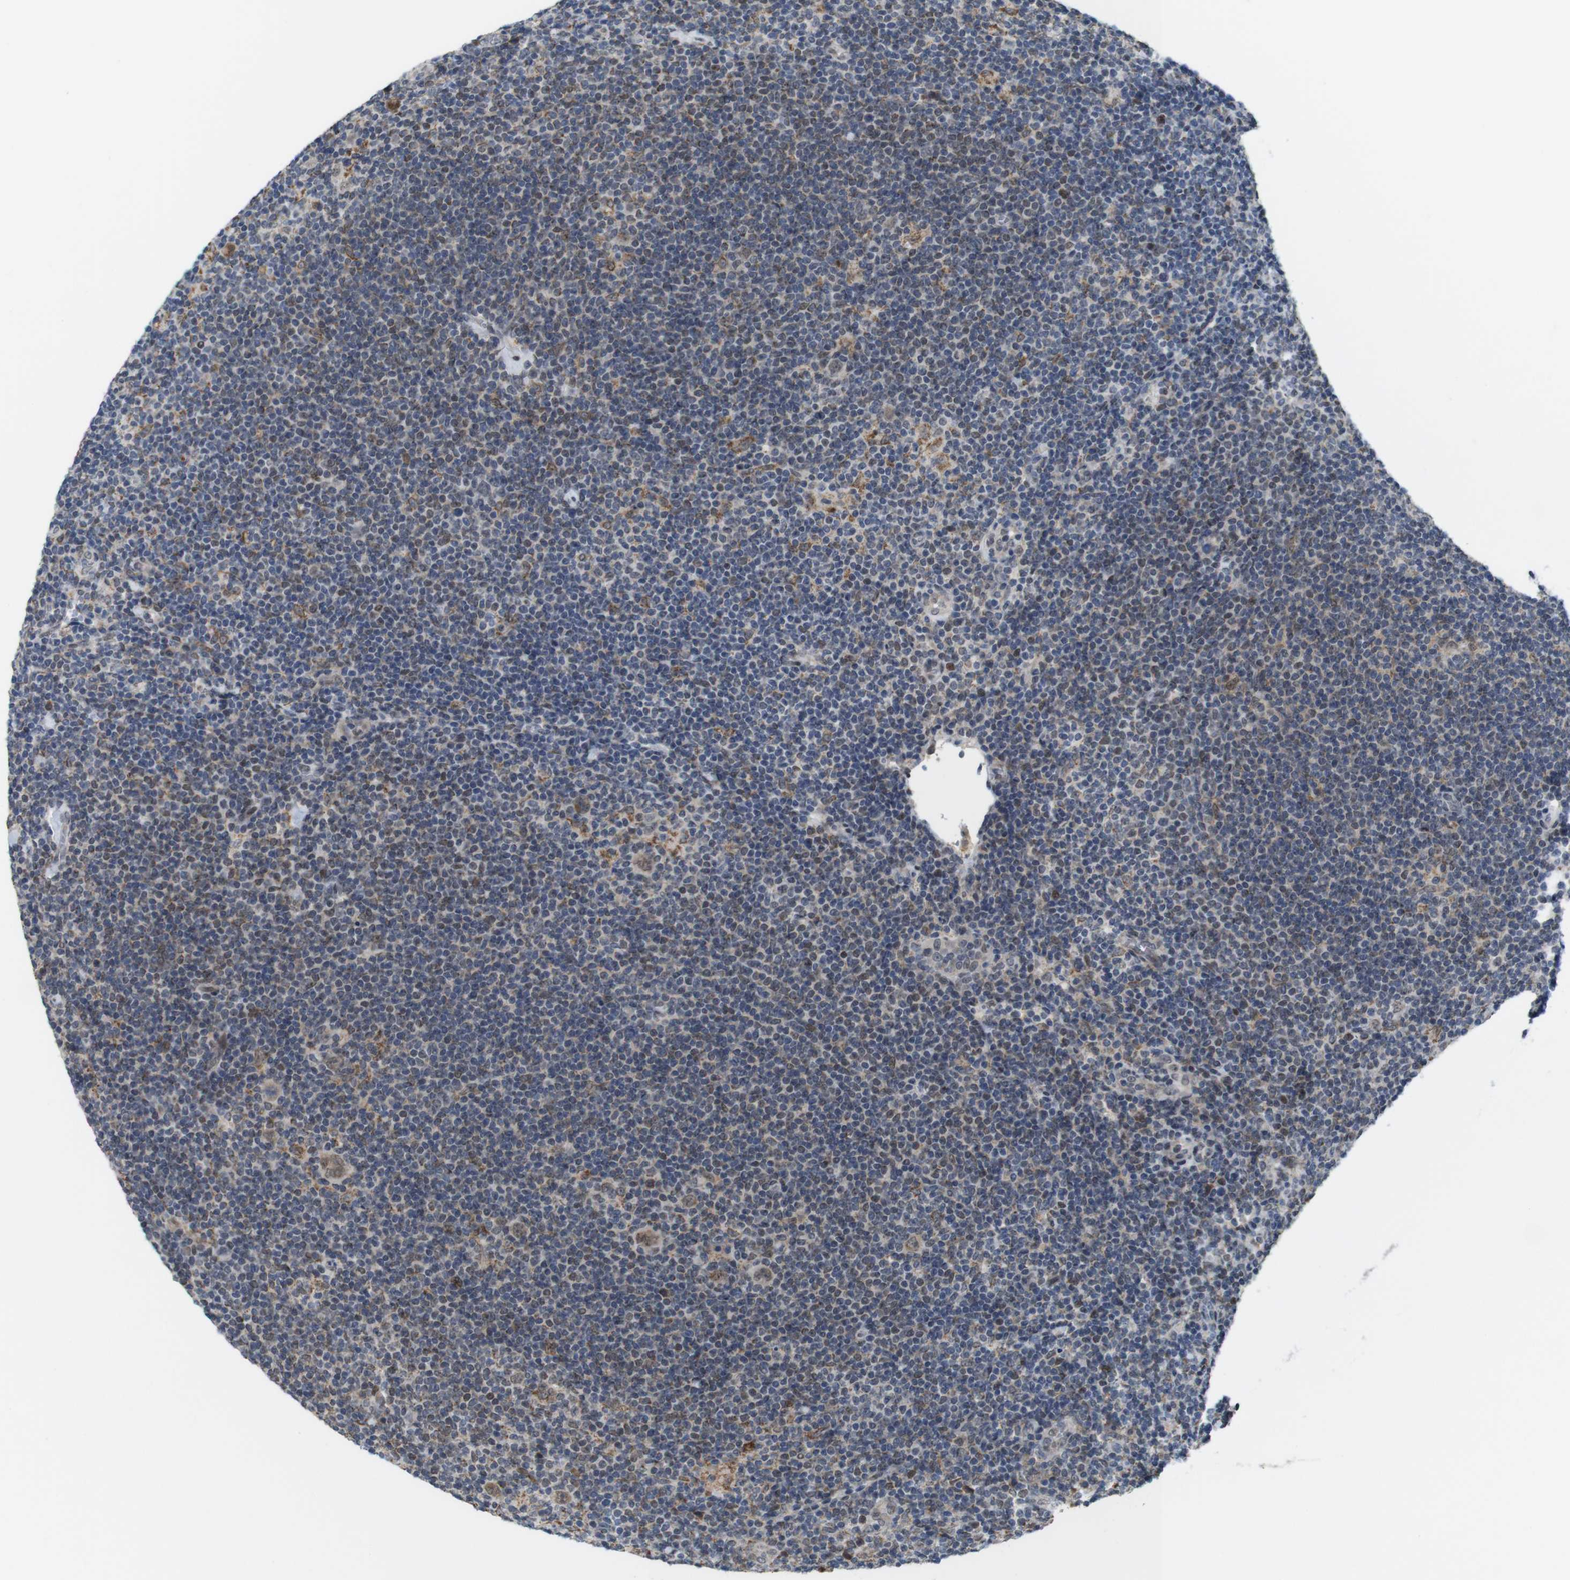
{"staining": {"intensity": "moderate", "quantity": ">75%", "location": "cytoplasmic/membranous,nuclear"}, "tissue": "lymphoma", "cell_type": "Tumor cells", "image_type": "cancer", "snomed": [{"axis": "morphology", "description": "Hodgkin's disease, NOS"}, {"axis": "topography", "description": "Lymph node"}], "caption": "A brown stain highlights moderate cytoplasmic/membranous and nuclear positivity of a protein in Hodgkin's disease tumor cells. (Stains: DAB (3,3'-diaminobenzidine) in brown, nuclei in blue, Microscopy: brightfield microscopy at high magnification).", "gene": "PNMA8A", "patient": {"sex": "female", "age": 57}}